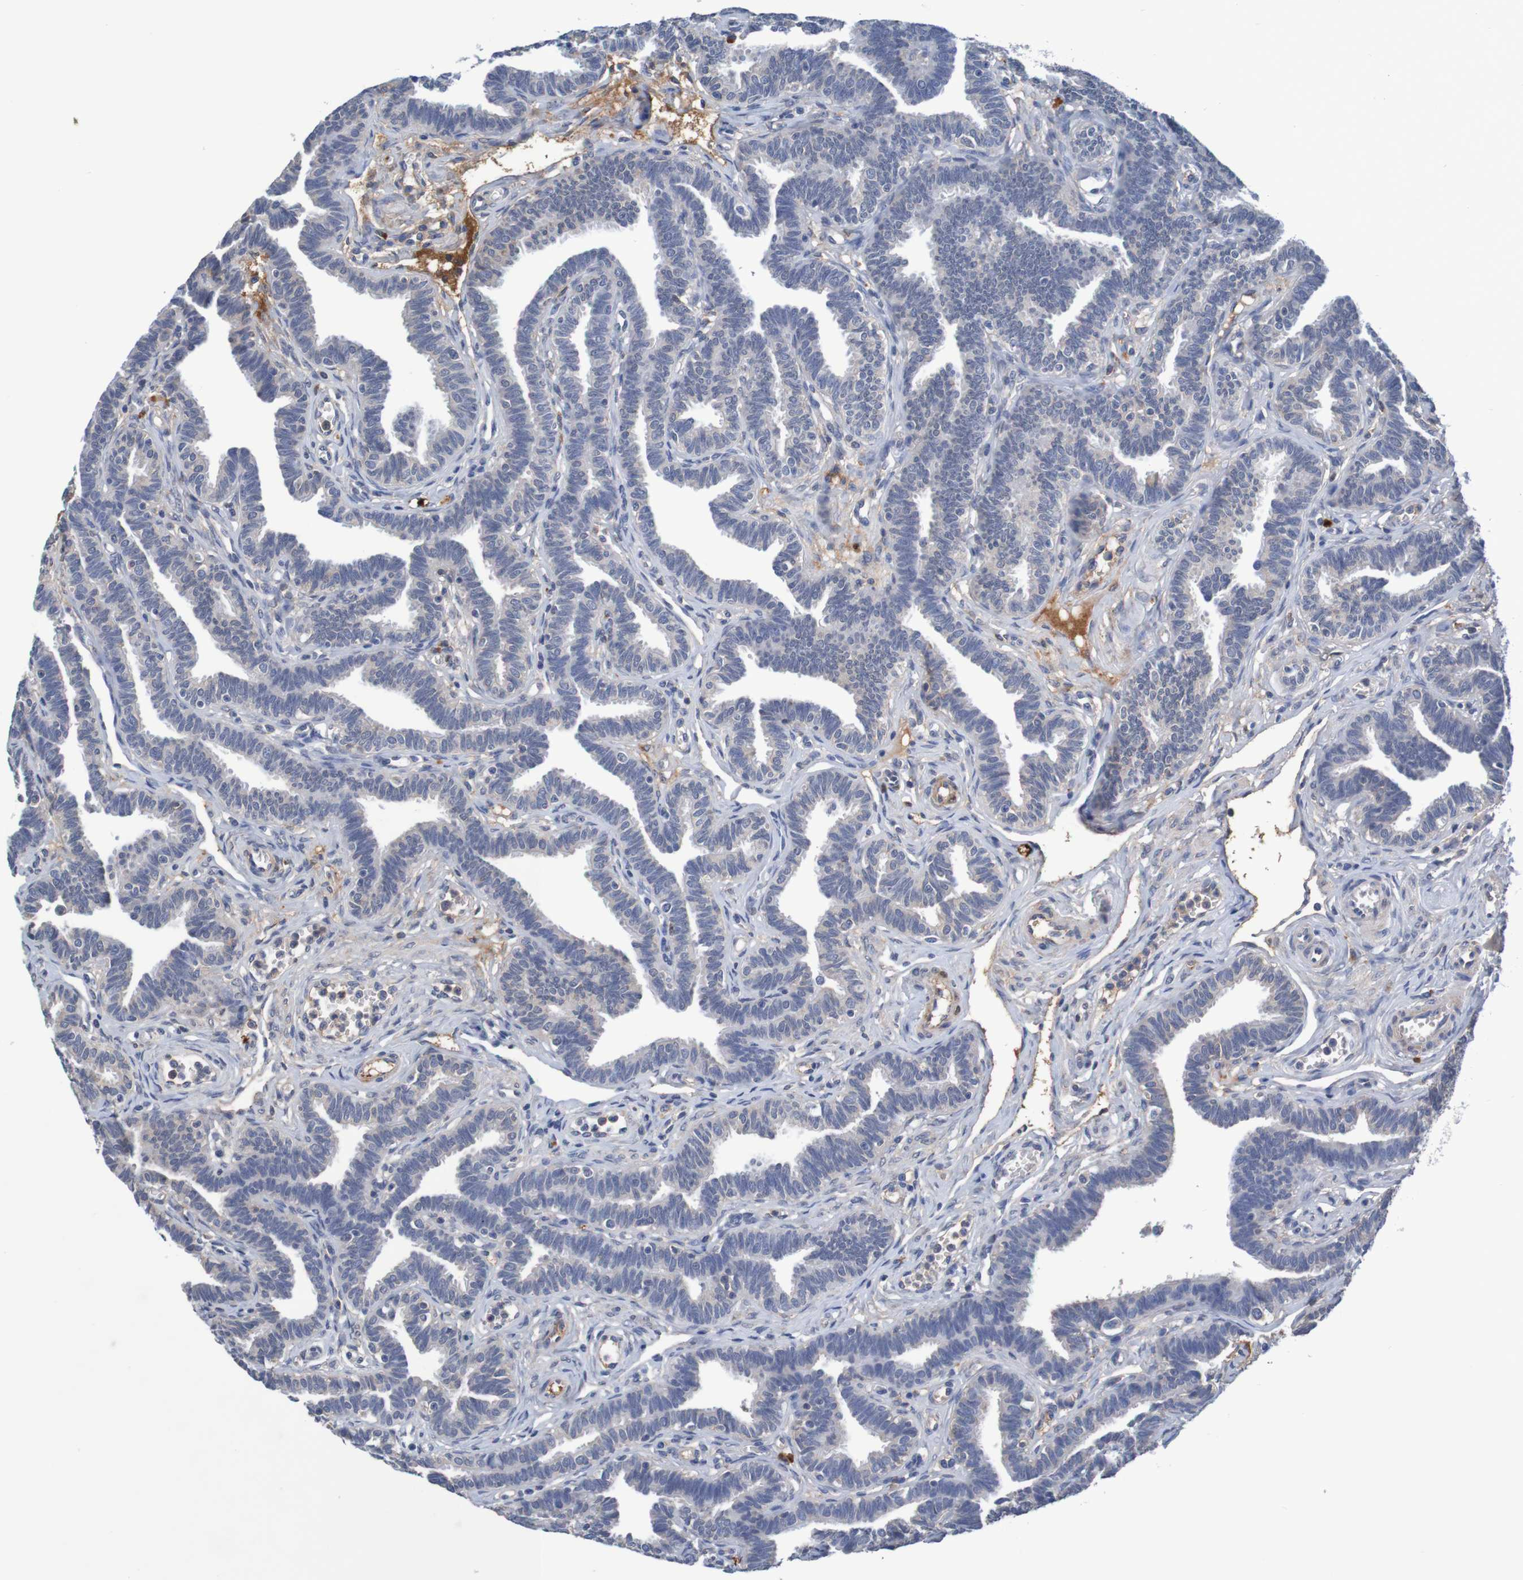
{"staining": {"intensity": "weak", "quantity": ">75%", "location": "cytoplasmic/membranous"}, "tissue": "fallopian tube", "cell_type": "Glandular cells", "image_type": "normal", "snomed": [{"axis": "morphology", "description": "Normal tissue, NOS"}, {"axis": "topography", "description": "Fallopian tube"}, {"axis": "topography", "description": "Ovary"}], "caption": "Immunohistochemical staining of normal human fallopian tube exhibits low levels of weak cytoplasmic/membranous positivity in approximately >75% of glandular cells. (DAB (3,3'-diaminobenzidine) = brown stain, brightfield microscopy at high magnification).", "gene": "LTA", "patient": {"sex": "female", "age": 23}}